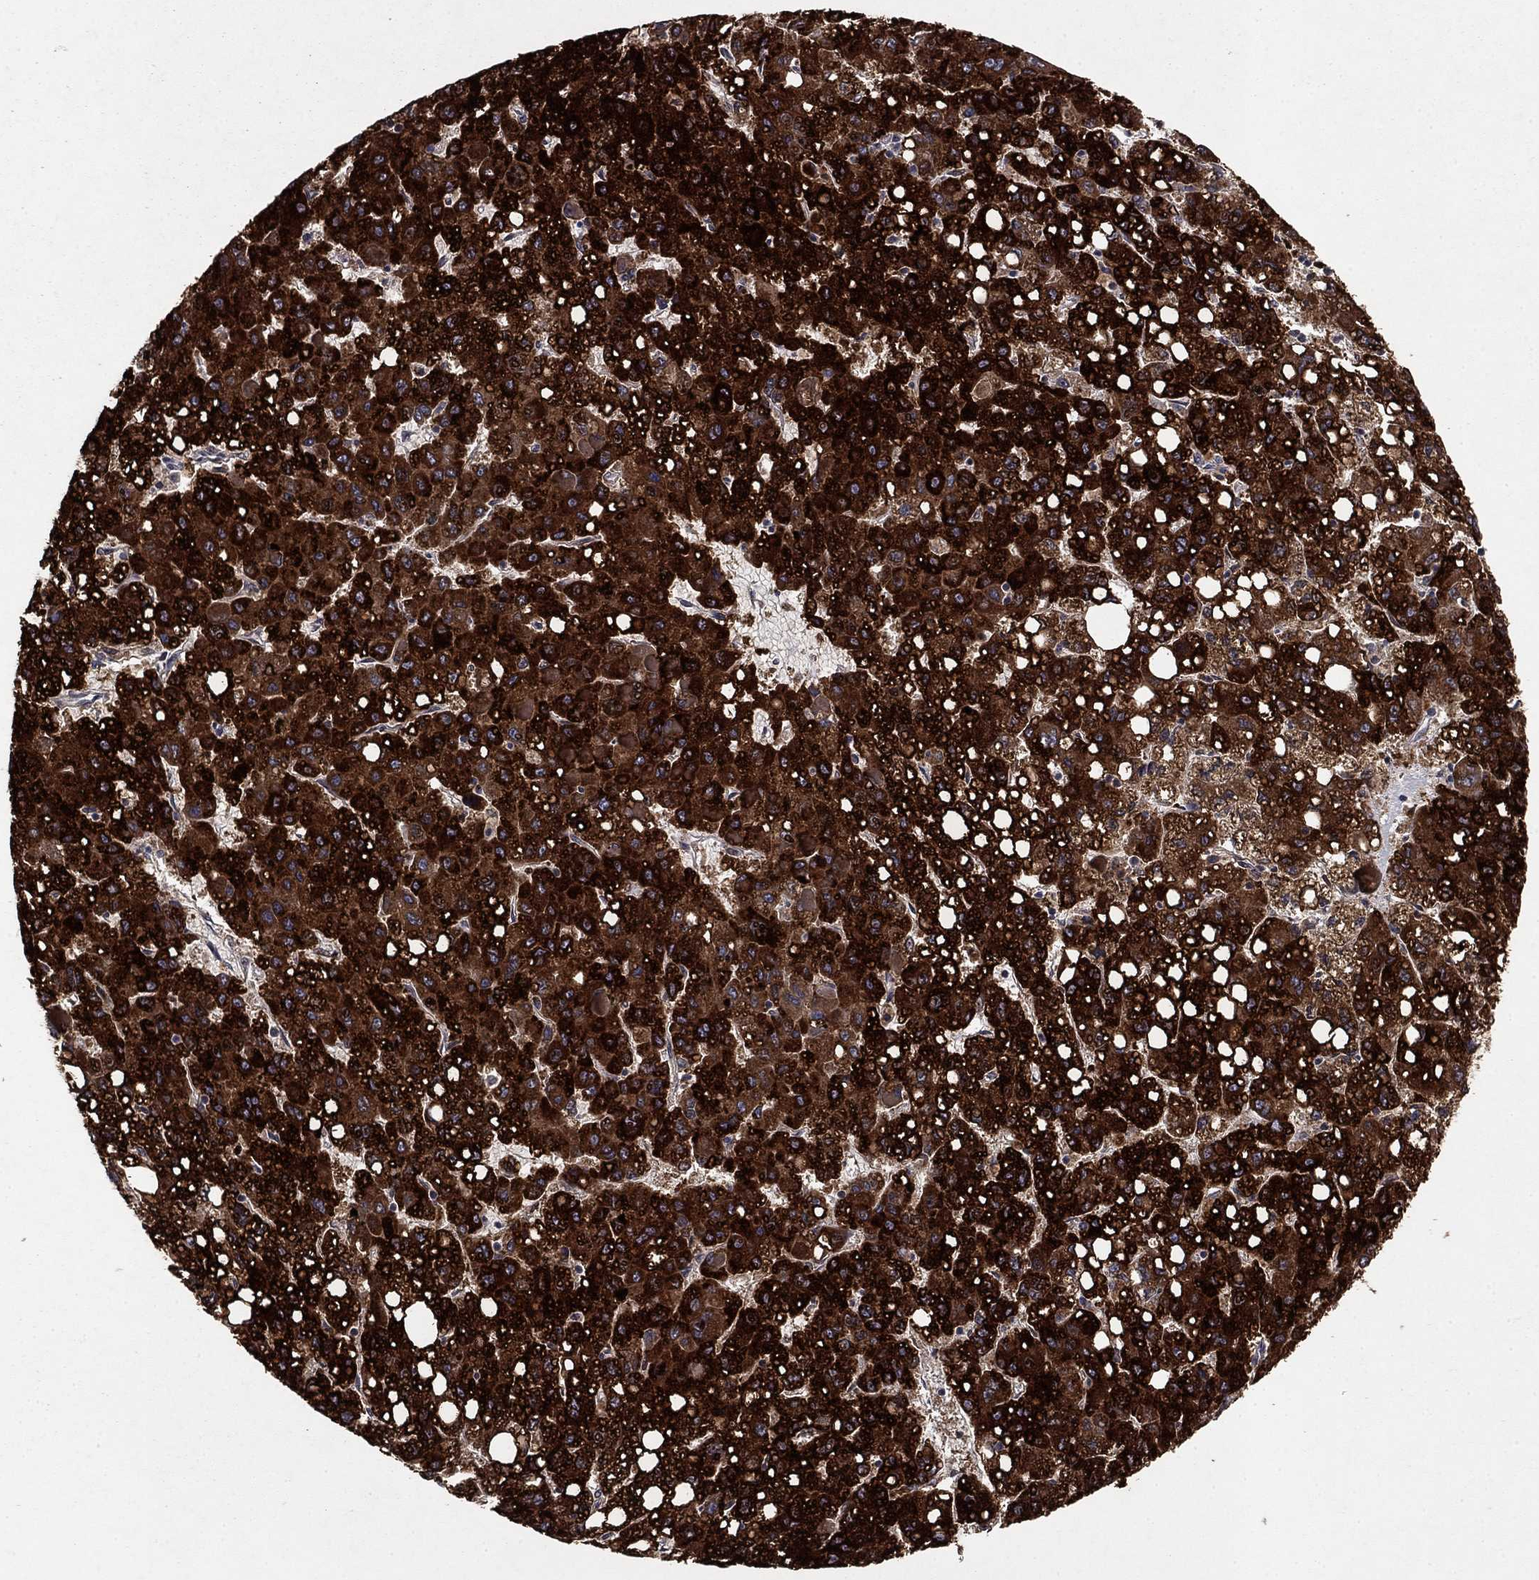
{"staining": {"intensity": "strong", "quantity": ">75%", "location": "cytoplasmic/membranous"}, "tissue": "liver cancer", "cell_type": "Tumor cells", "image_type": "cancer", "snomed": [{"axis": "morphology", "description": "Carcinoma, Hepatocellular, NOS"}, {"axis": "topography", "description": "Liver"}], "caption": "Approximately >75% of tumor cells in human hepatocellular carcinoma (liver) show strong cytoplasmic/membranous protein positivity as visualized by brown immunohistochemical staining.", "gene": "DHRS1", "patient": {"sex": "female", "age": 82}}